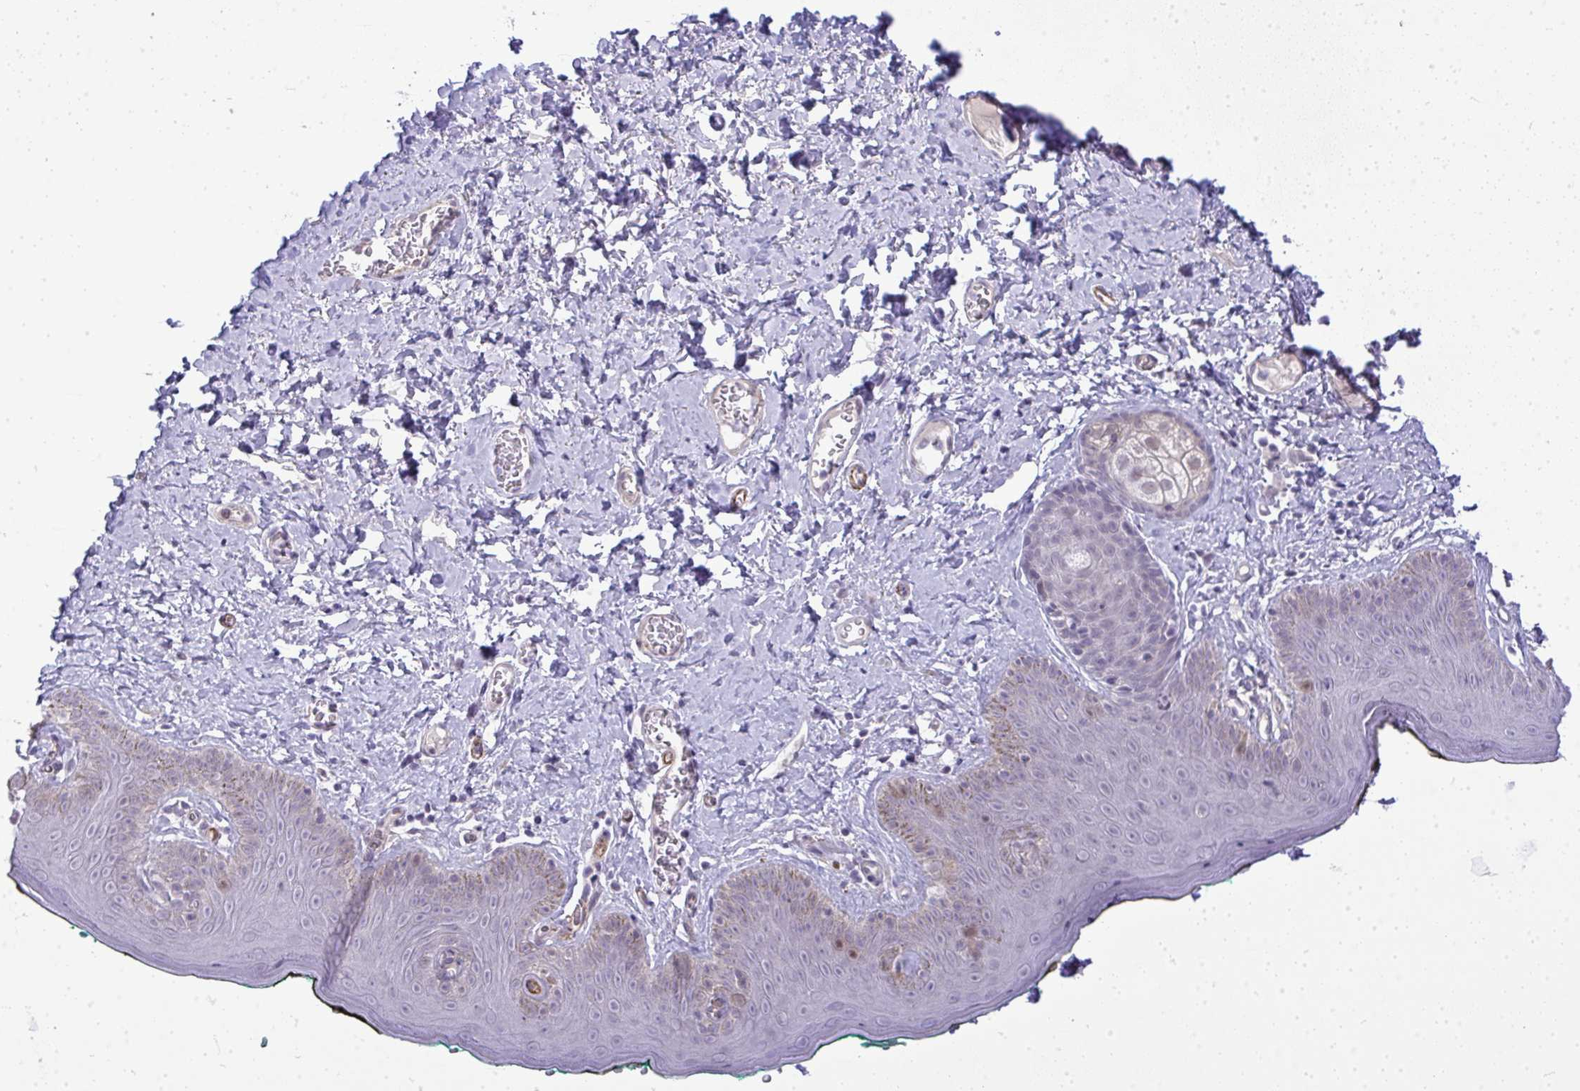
{"staining": {"intensity": "negative", "quantity": "none", "location": "none"}, "tissue": "skin", "cell_type": "Epidermal cells", "image_type": "normal", "snomed": [{"axis": "morphology", "description": "Normal tissue, NOS"}, {"axis": "topography", "description": "Vulva"}, {"axis": "topography", "description": "Peripheral nerve tissue"}], "caption": "This photomicrograph is of benign skin stained with immunohistochemistry (IHC) to label a protein in brown with the nuclei are counter-stained blue. There is no expression in epidermal cells.", "gene": "UBE2S", "patient": {"sex": "female", "age": 66}}